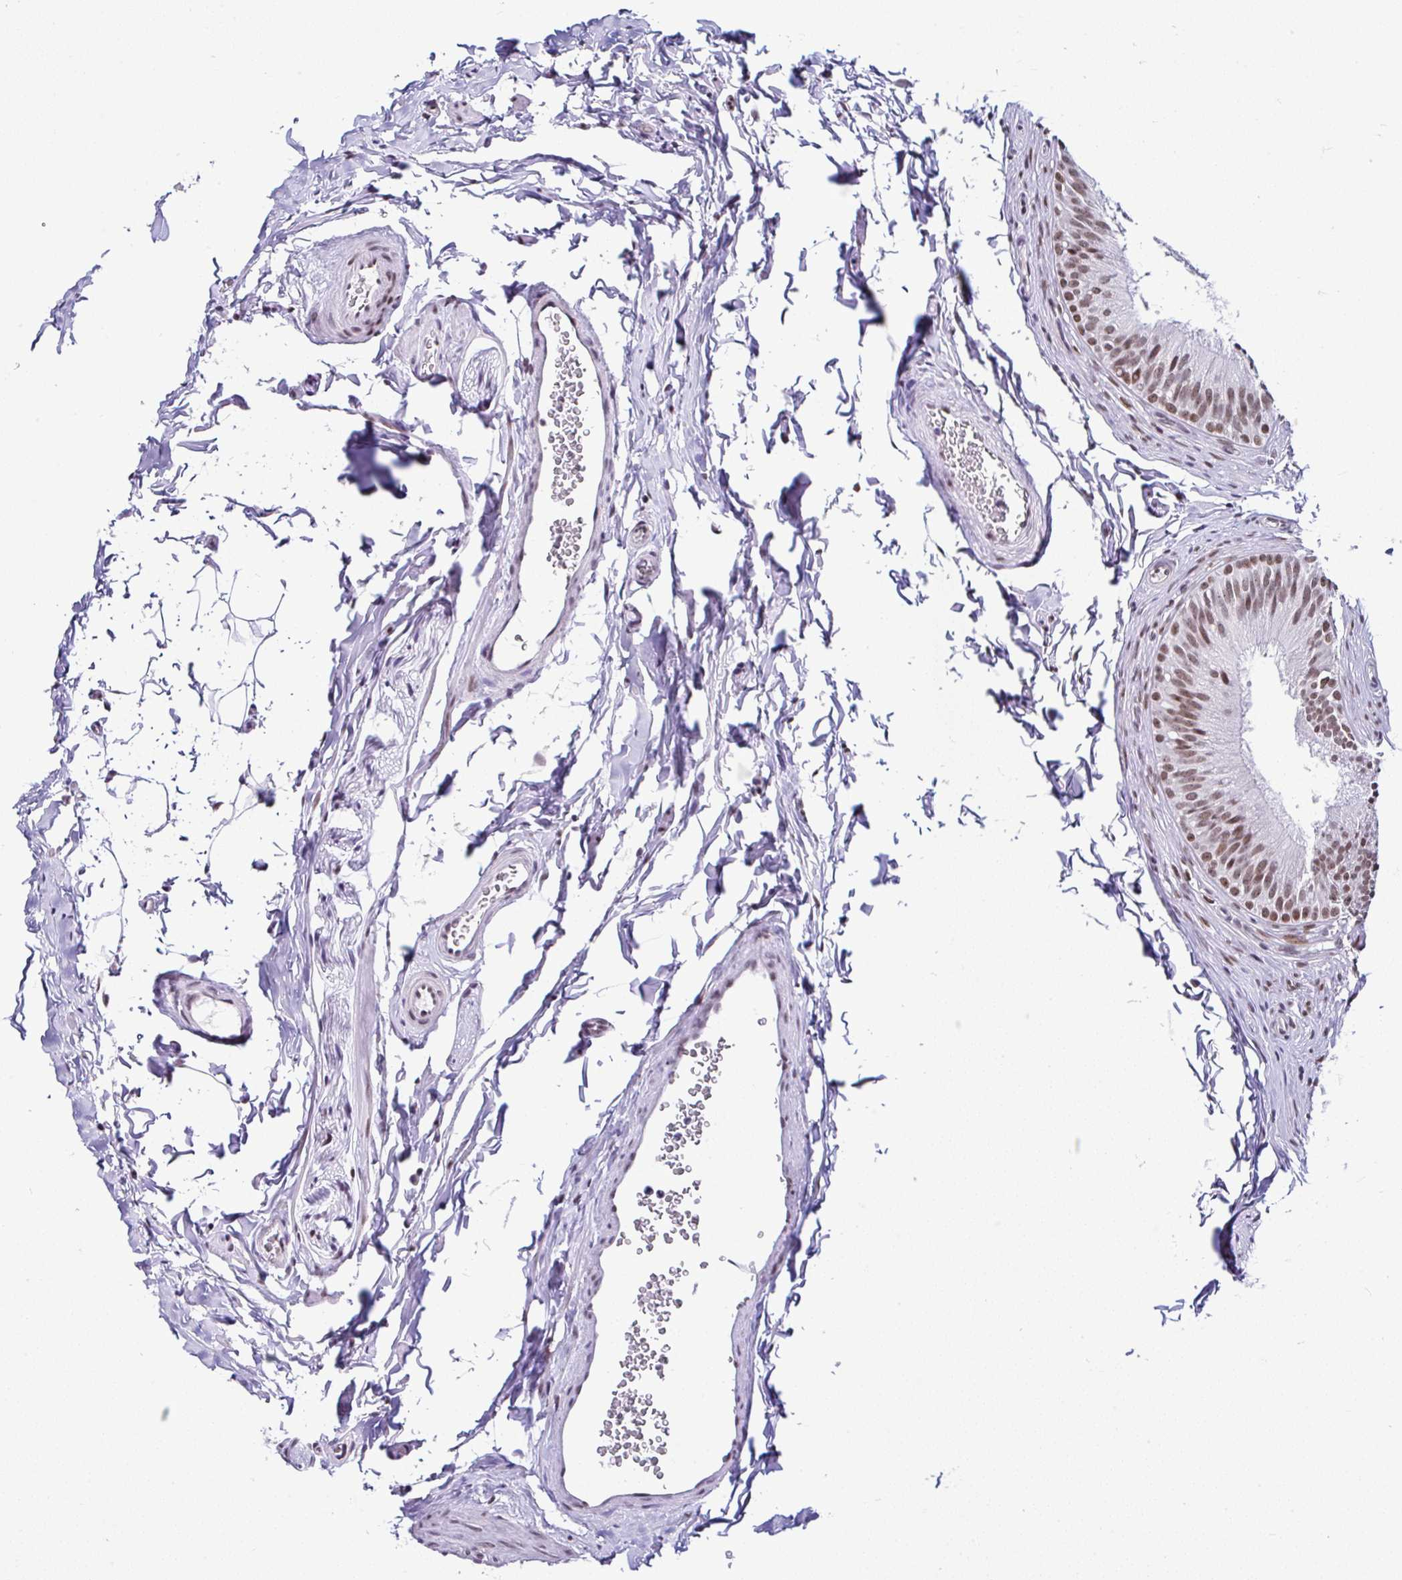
{"staining": {"intensity": "moderate", "quantity": ">75%", "location": "nuclear"}, "tissue": "epididymis", "cell_type": "Glandular cells", "image_type": "normal", "snomed": [{"axis": "morphology", "description": "Normal tissue, NOS"}, {"axis": "topography", "description": "Epididymis"}], "caption": "Glandular cells exhibit moderate nuclear positivity in about >75% of cells in normal epididymis. Immunohistochemistry stains the protein in brown and the nuclei are stained blue.", "gene": "DR1", "patient": {"sex": "male", "age": 24}}